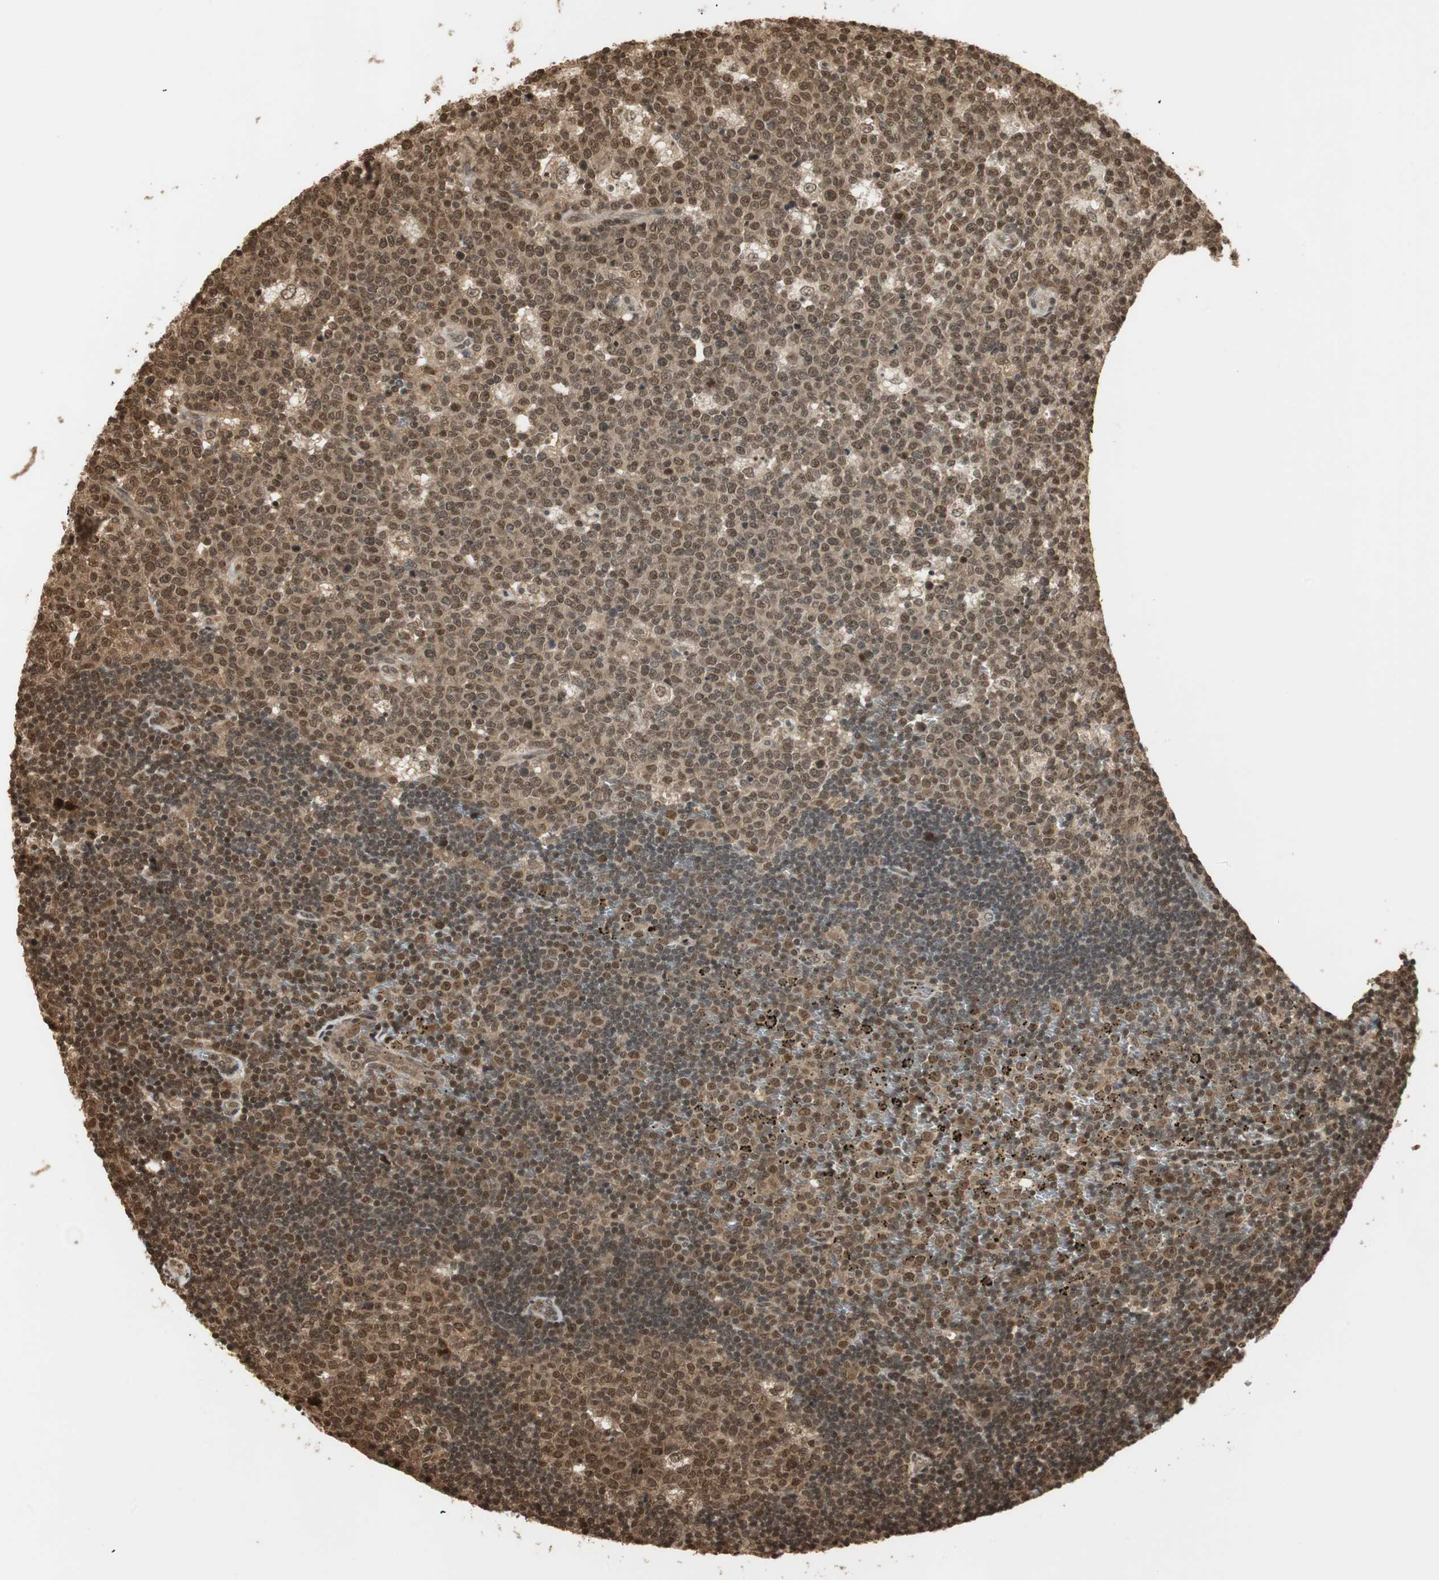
{"staining": {"intensity": "moderate", "quantity": ">75%", "location": "cytoplasmic/membranous,nuclear"}, "tissue": "lymph node", "cell_type": "Germinal center cells", "image_type": "normal", "snomed": [{"axis": "morphology", "description": "Normal tissue, NOS"}, {"axis": "topography", "description": "Lymph node"}, {"axis": "topography", "description": "Salivary gland"}], "caption": "Approximately >75% of germinal center cells in normal lymph node demonstrate moderate cytoplasmic/membranous,nuclear protein staining as visualized by brown immunohistochemical staining.", "gene": "RPA3", "patient": {"sex": "male", "age": 8}}